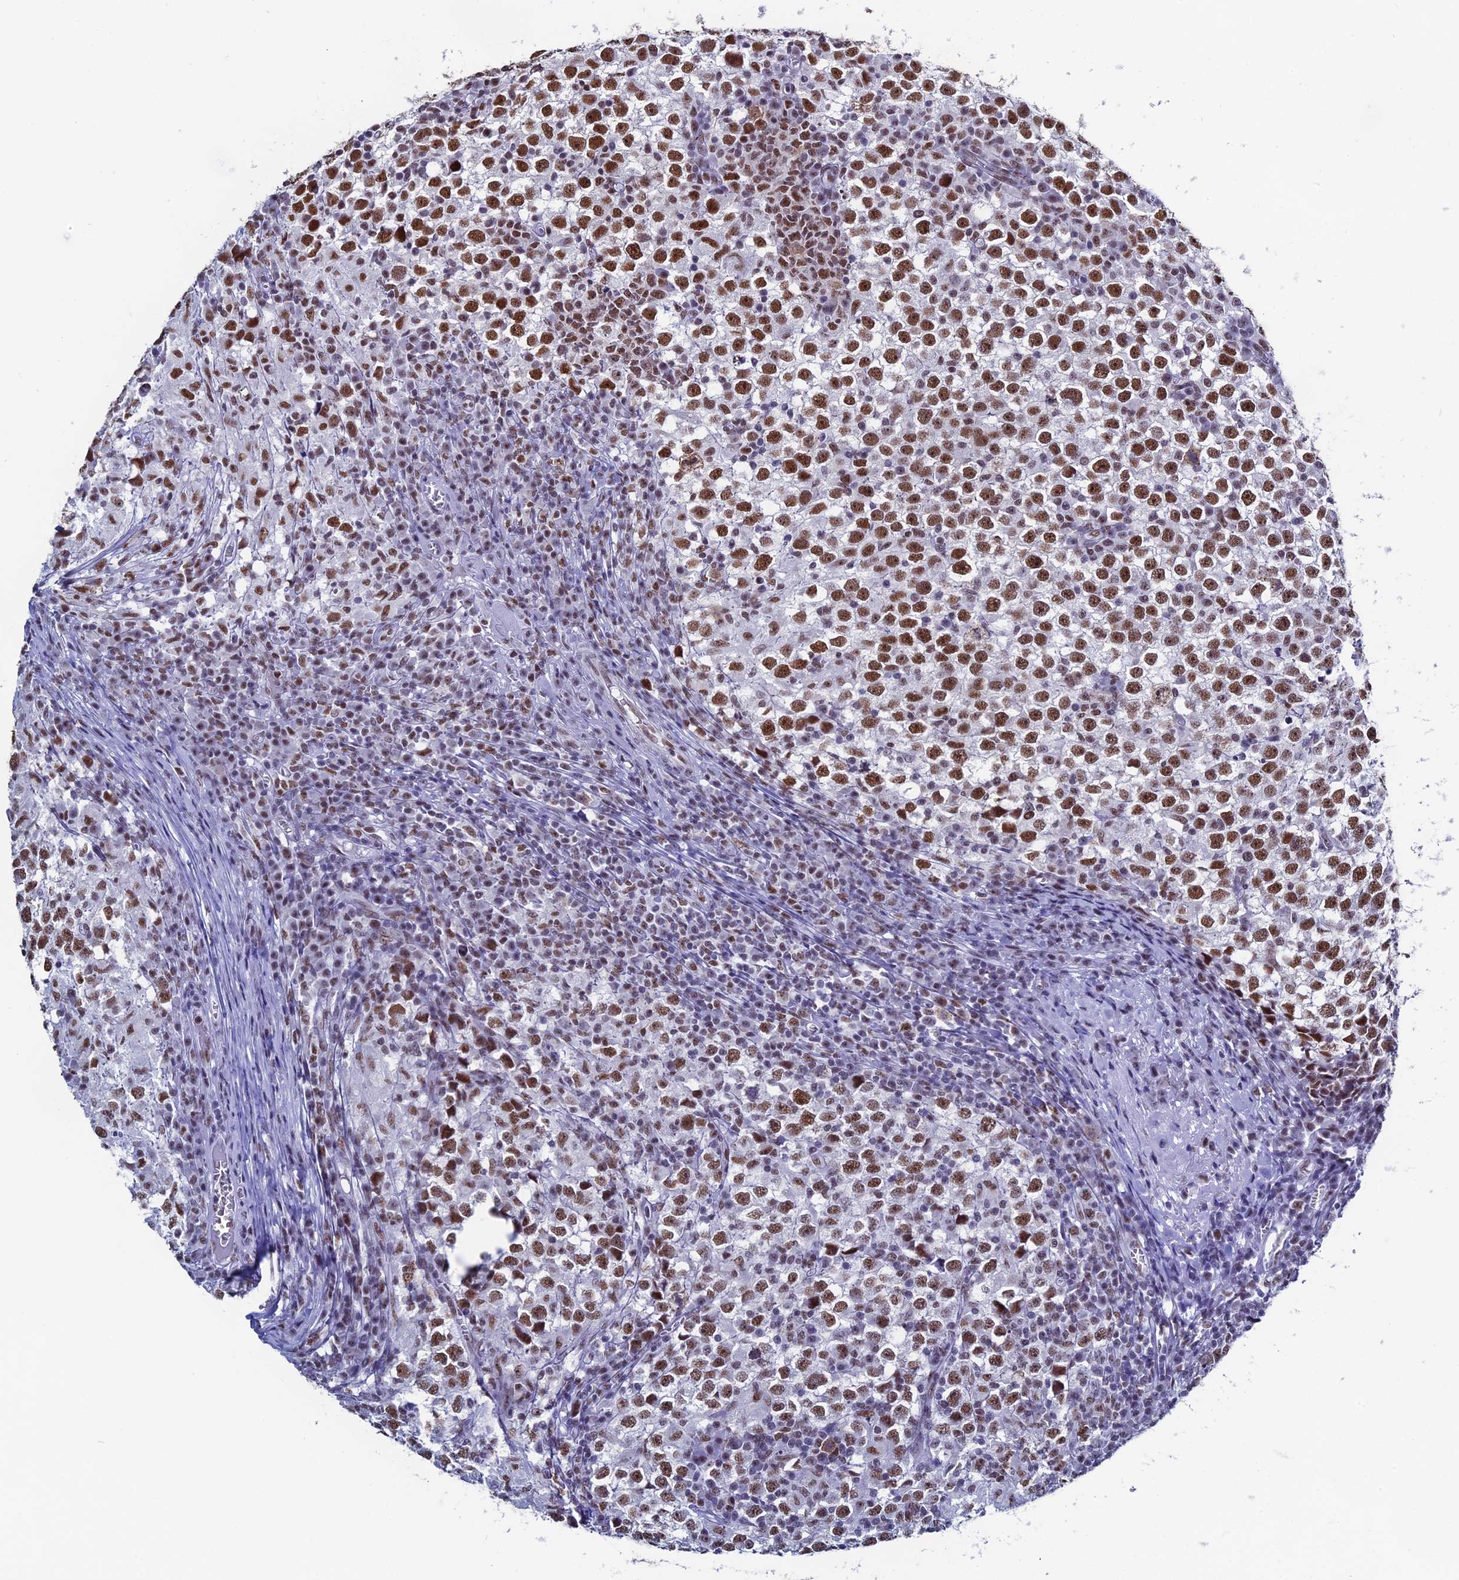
{"staining": {"intensity": "moderate", "quantity": "25%-75%", "location": "nuclear"}, "tissue": "testis cancer", "cell_type": "Tumor cells", "image_type": "cancer", "snomed": [{"axis": "morphology", "description": "Seminoma, NOS"}, {"axis": "topography", "description": "Testis"}], "caption": "This histopathology image shows immunohistochemistry staining of human testis cancer, with medium moderate nuclear staining in approximately 25%-75% of tumor cells.", "gene": "CD2BP2", "patient": {"sex": "male", "age": 65}}